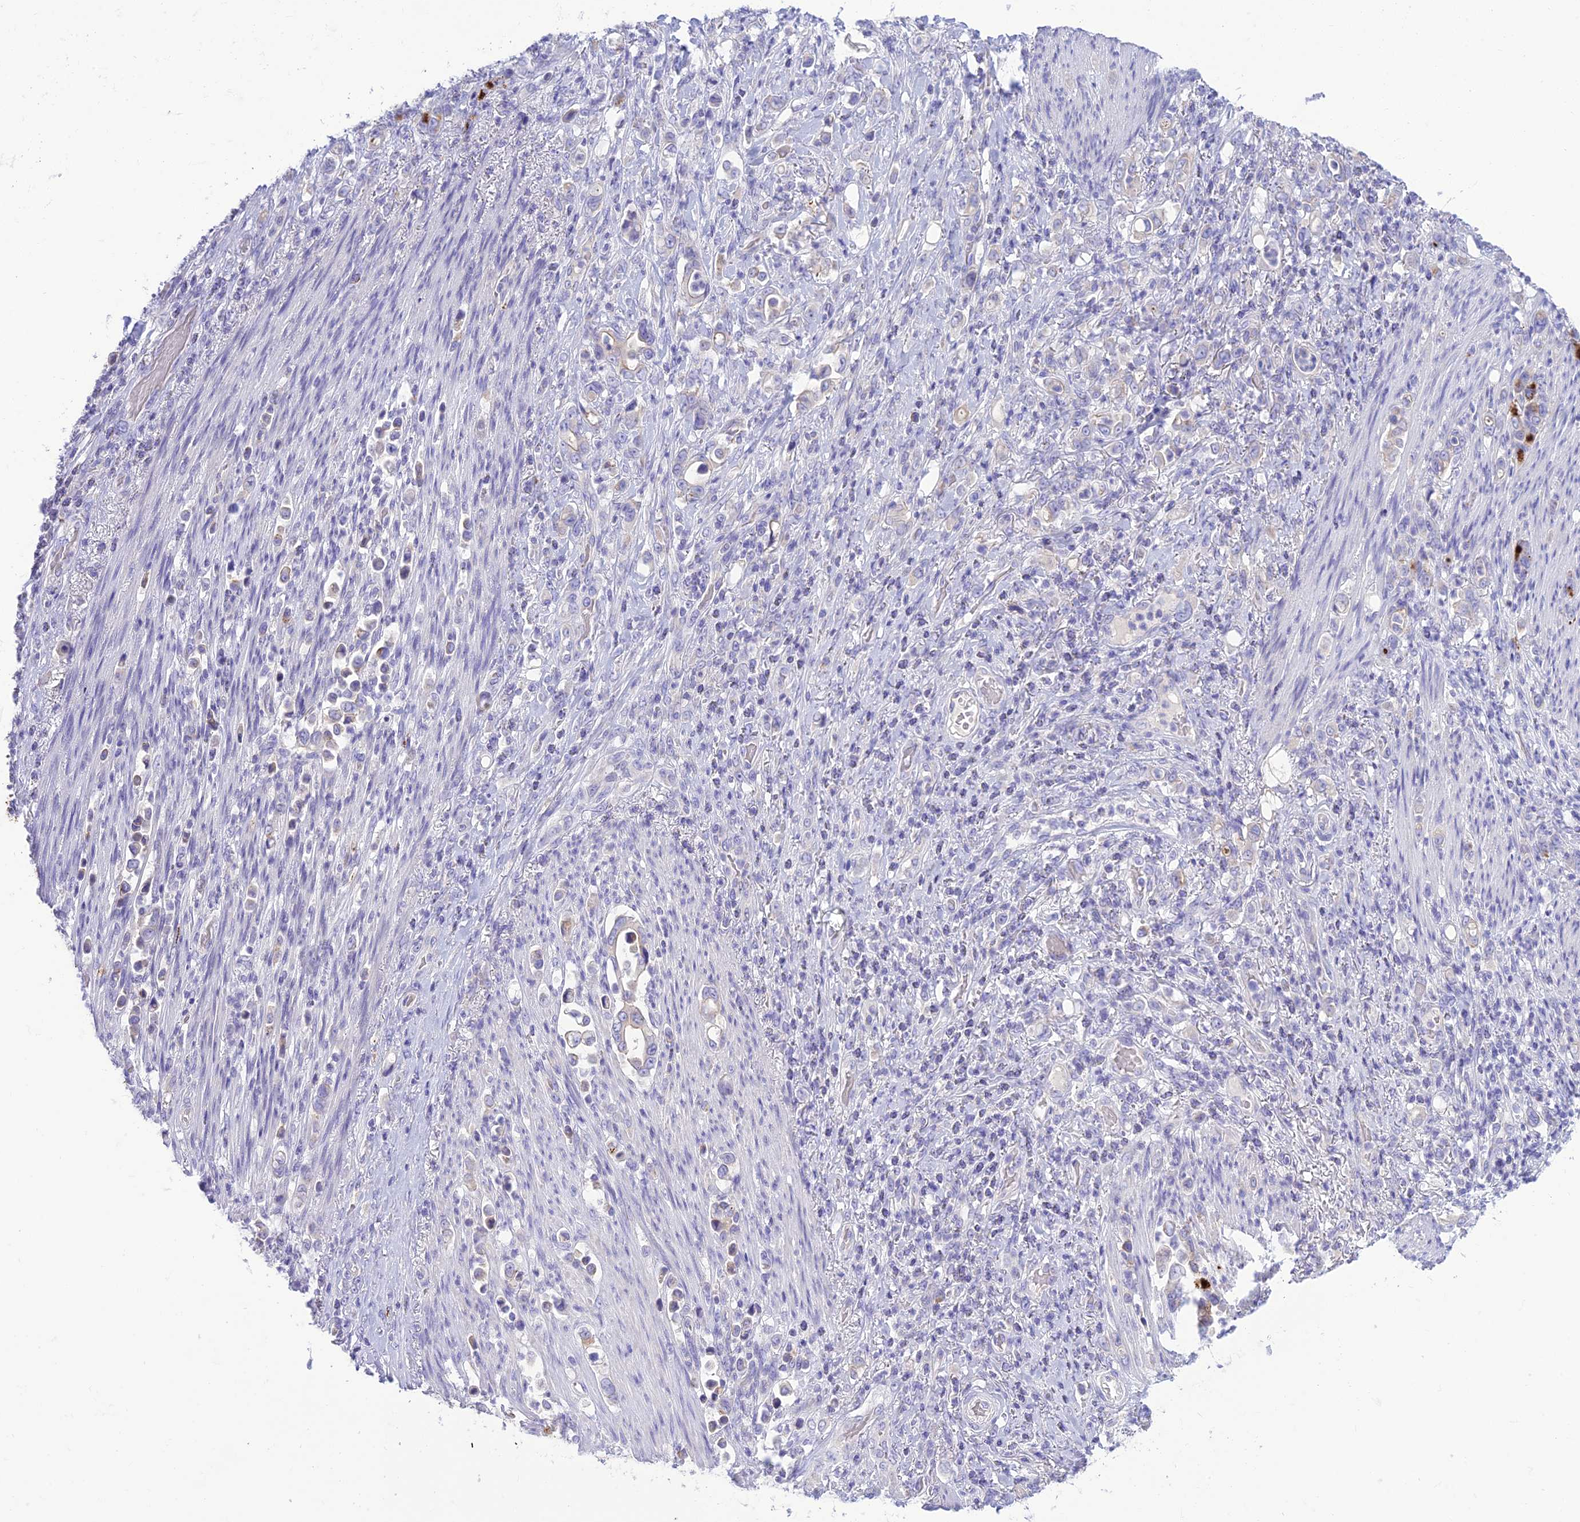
{"staining": {"intensity": "negative", "quantity": "none", "location": "none"}, "tissue": "stomach cancer", "cell_type": "Tumor cells", "image_type": "cancer", "snomed": [{"axis": "morphology", "description": "Normal tissue, NOS"}, {"axis": "morphology", "description": "Adenocarcinoma, NOS"}, {"axis": "topography", "description": "Stomach"}], "caption": "The histopathology image demonstrates no staining of tumor cells in stomach cancer.", "gene": "DHDH", "patient": {"sex": "female", "age": 79}}